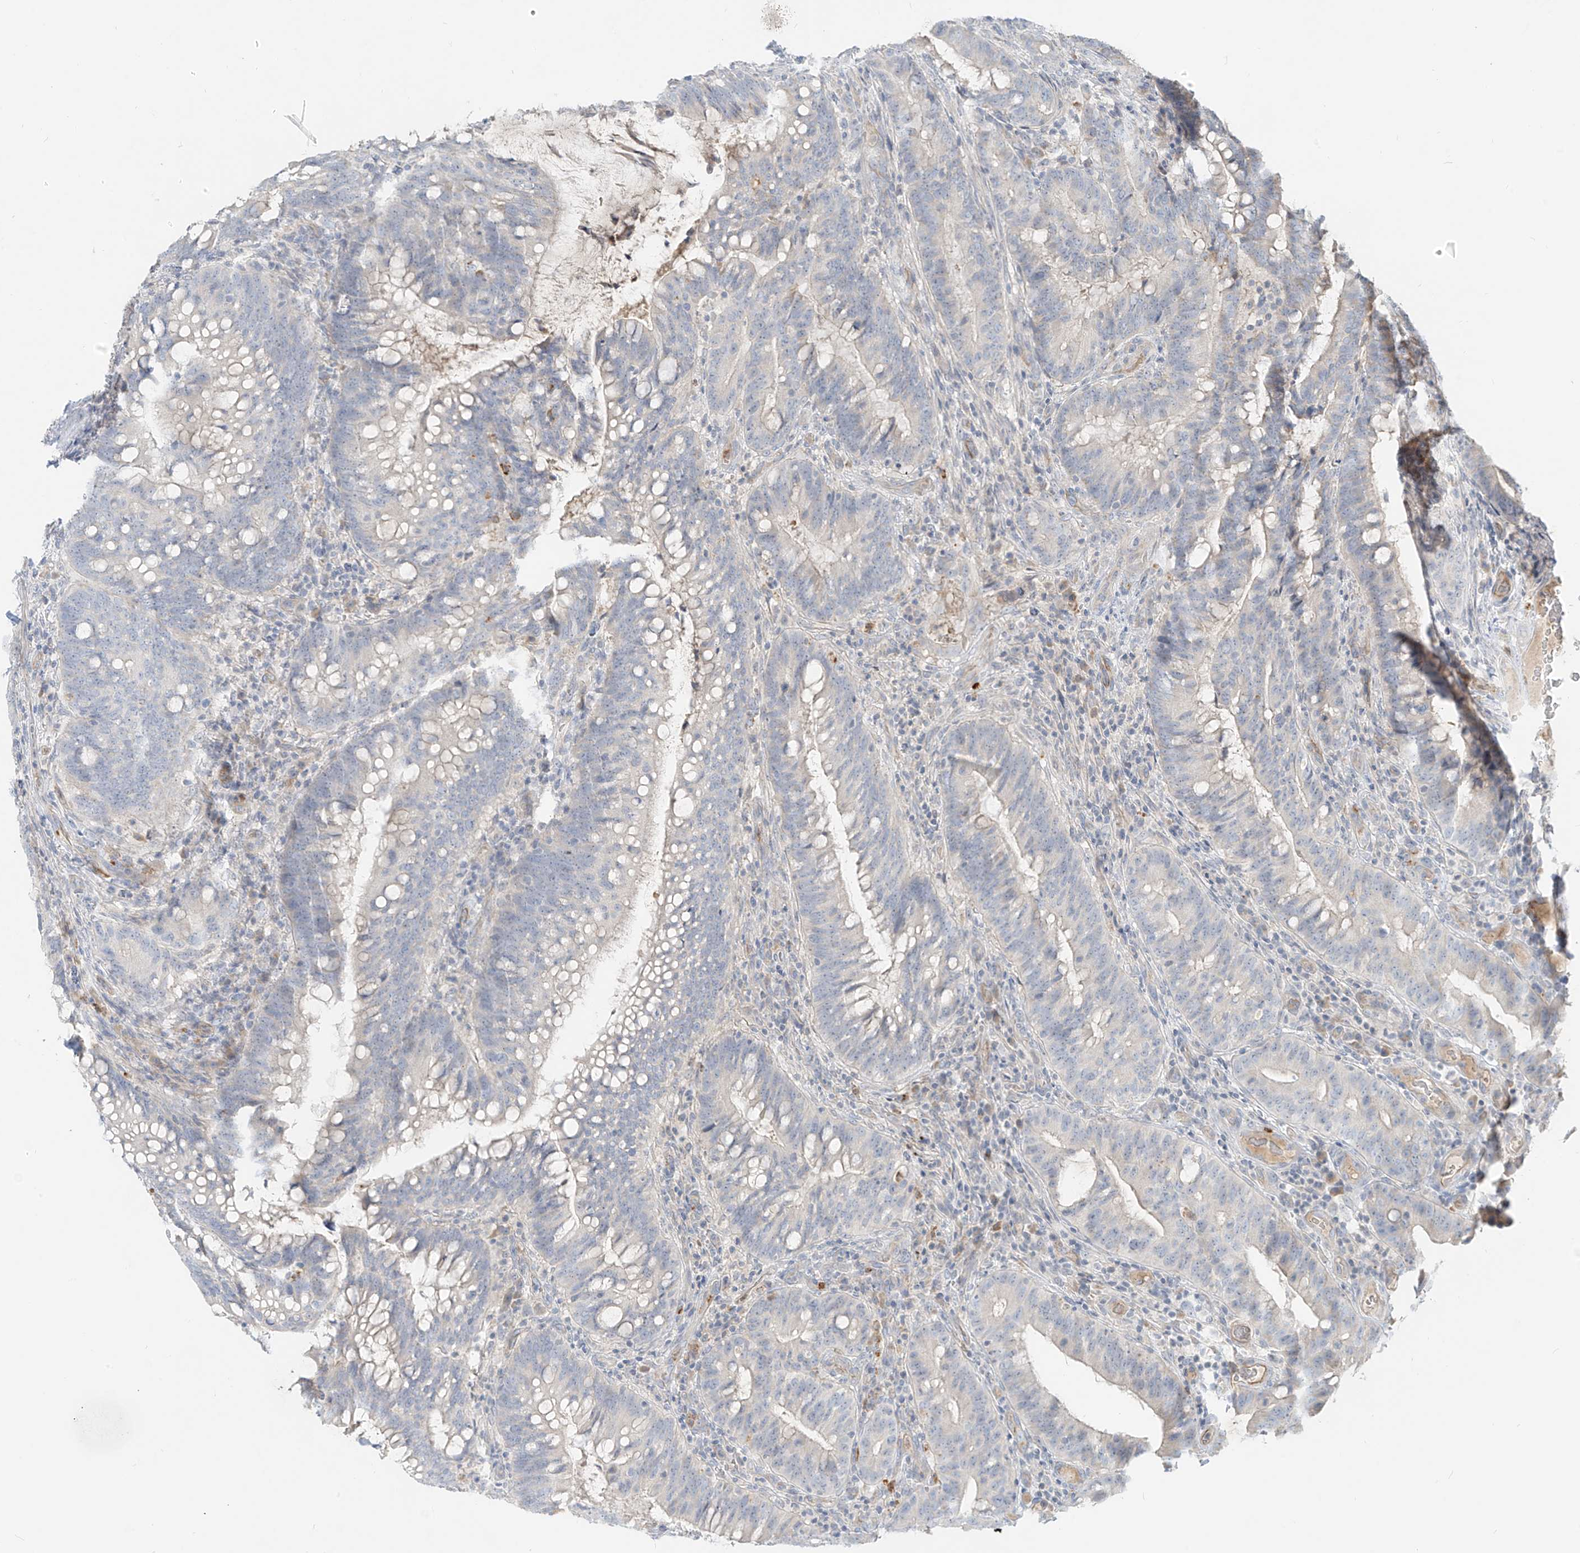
{"staining": {"intensity": "negative", "quantity": "none", "location": "none"}, "tissue": "colorectal cancer", "cell_type": "Tumor cells", "image_type": "cancer", "snomed": [{"axis": "morphology", "description": "Adenocarcinoma, NOS"}, {"axis": "topography", "description": "Colon"}], "caption": "Human colorectal cancer (adenocarcinoma) stained for a protein using immunohistochemistry demonstrates no expression in tumor cells.", "gene": "C2orf42", "patient": {"sex": "female", "age": 66}}